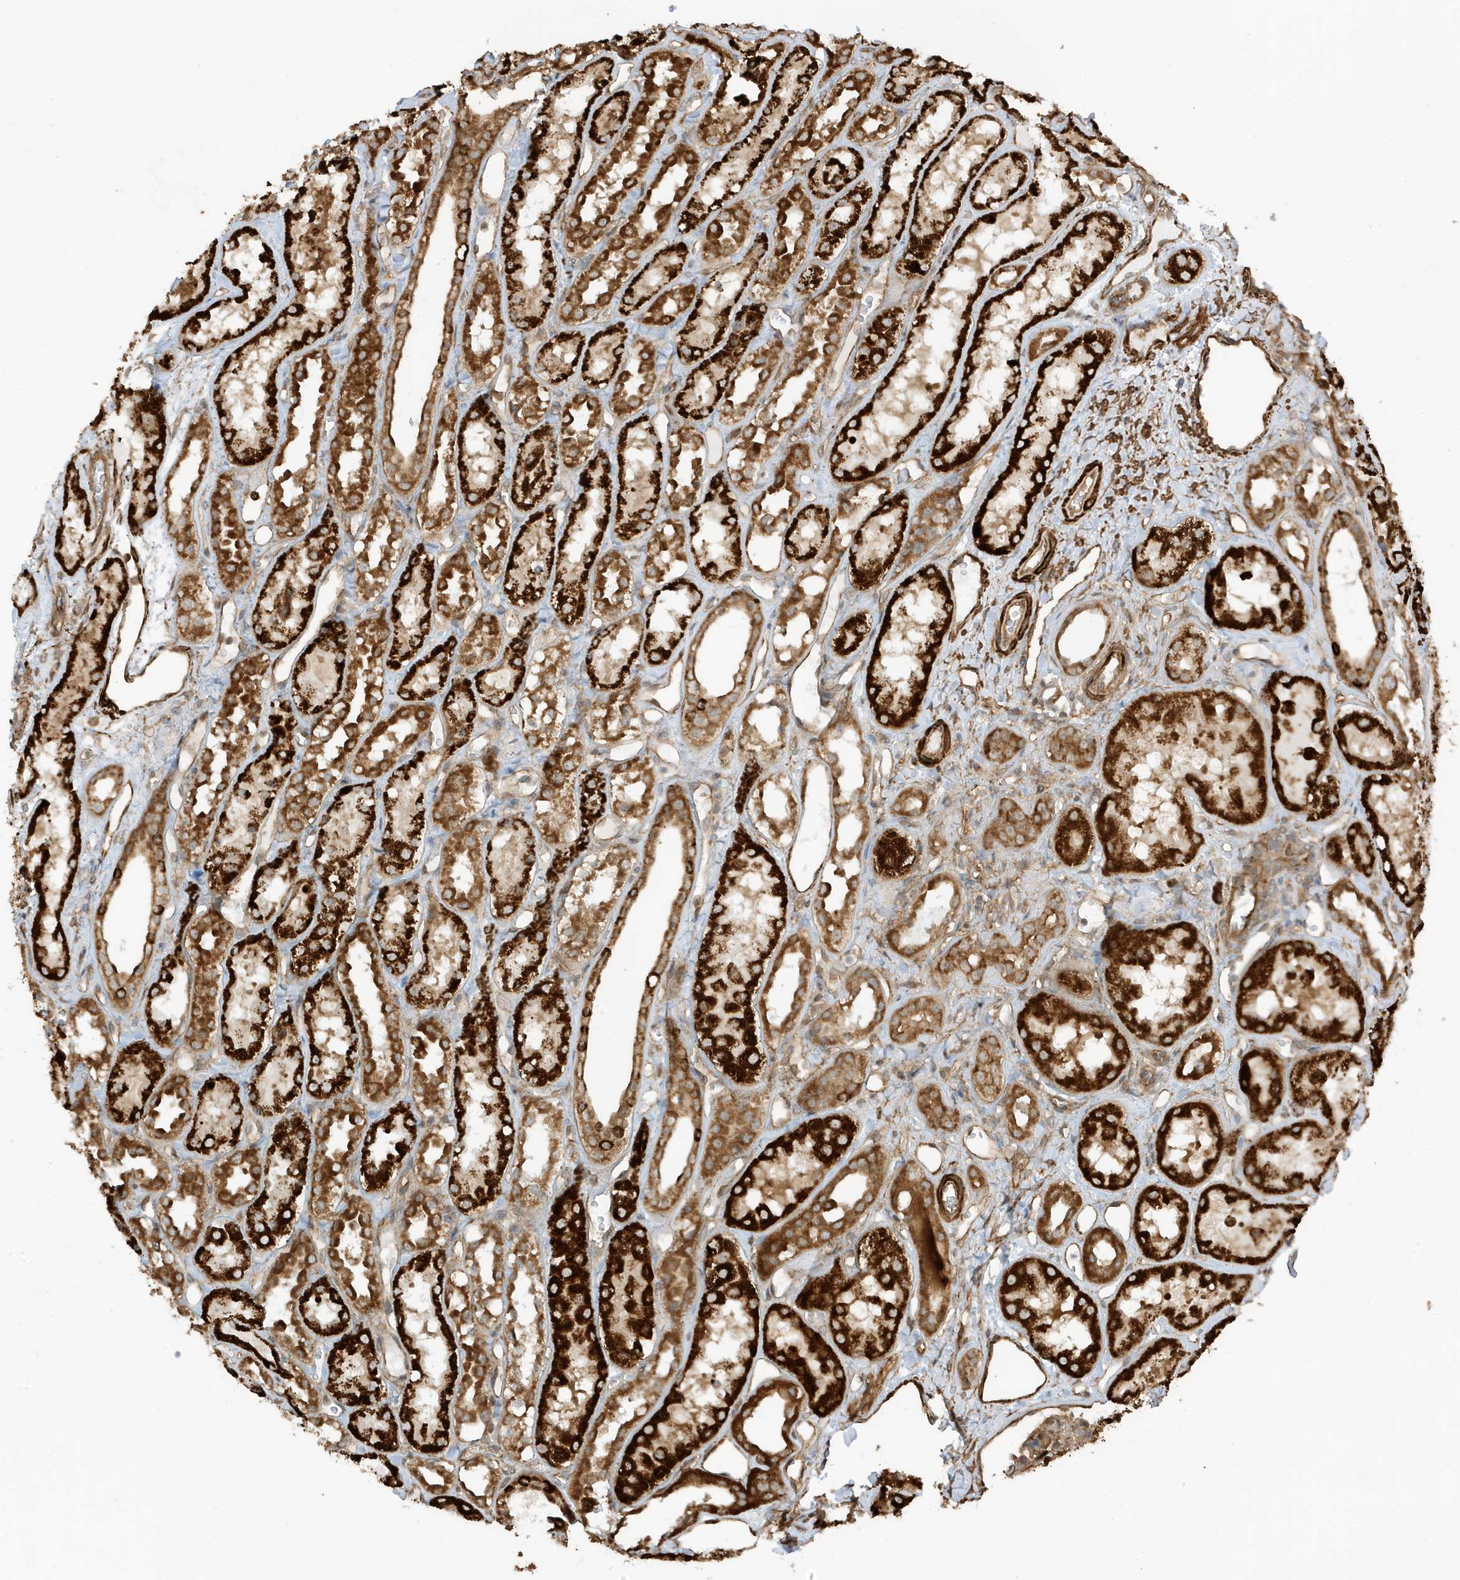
{"staining": {"intensity": "moderate", "quantity": ">75%", "location": "cytoplasmic/membranous"}, "tissue": "kidney", "cell_type": "Cells in glomeruli", "image_type": "normal", "snomed": [{"axis": "morphology", "description": "Normal tissue, NOS"}, {"axis": "topography", "description": "Kidney"}], "caption": "Immunohistochemistry (IHC) photomicrograph of normal kidney stained for a protein (brown), which demonstrates medium levels of moderate cytoplasmic/membranous staining in about >75% of cells in glomeruli.", "gene": "CDC42EP3", "patient": {"sex": "male", "age": 16}}